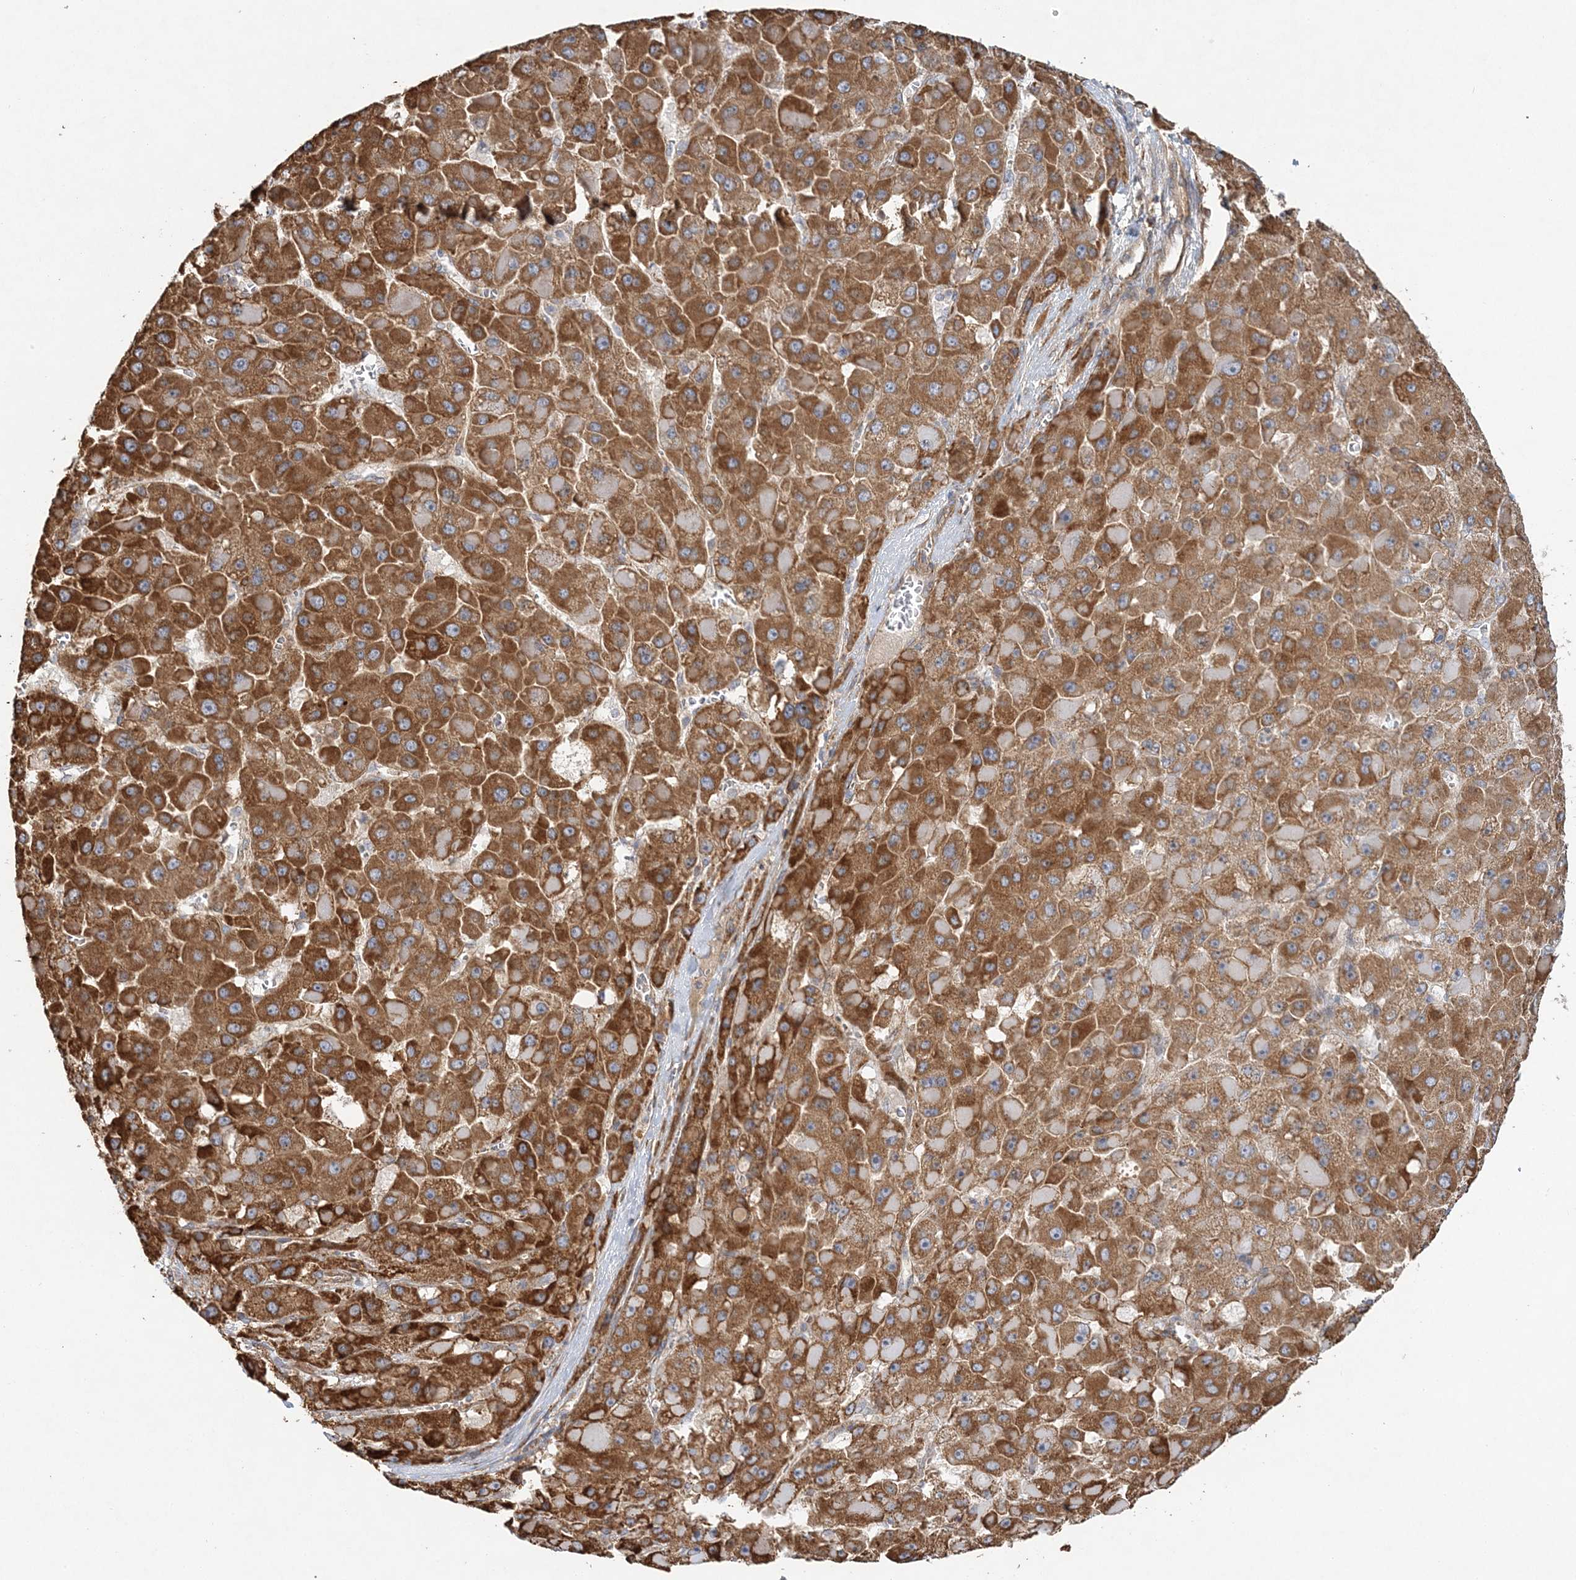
{"staining": {"intensity": "strong", "quantity": "25%-75%", "location": "cytoplasmic/membranous"}, "tissue": "liver cancer", "cell_type": "Tumor cells", "image_type": "cancer", "snomed": [{"axis": "morphology", "description": "Carcinoma, Hepatocellular, NOS"}, {"axis": "topography", "description": "Liver"}], "caption": "A brown stain highlights strong cytoplasmic/membranous positivity of a protein in human liver hepatocellular carcinoma tumor cells.", "gene": "ZFYVE16", "patient": {"sex": "female", "age": 73}}